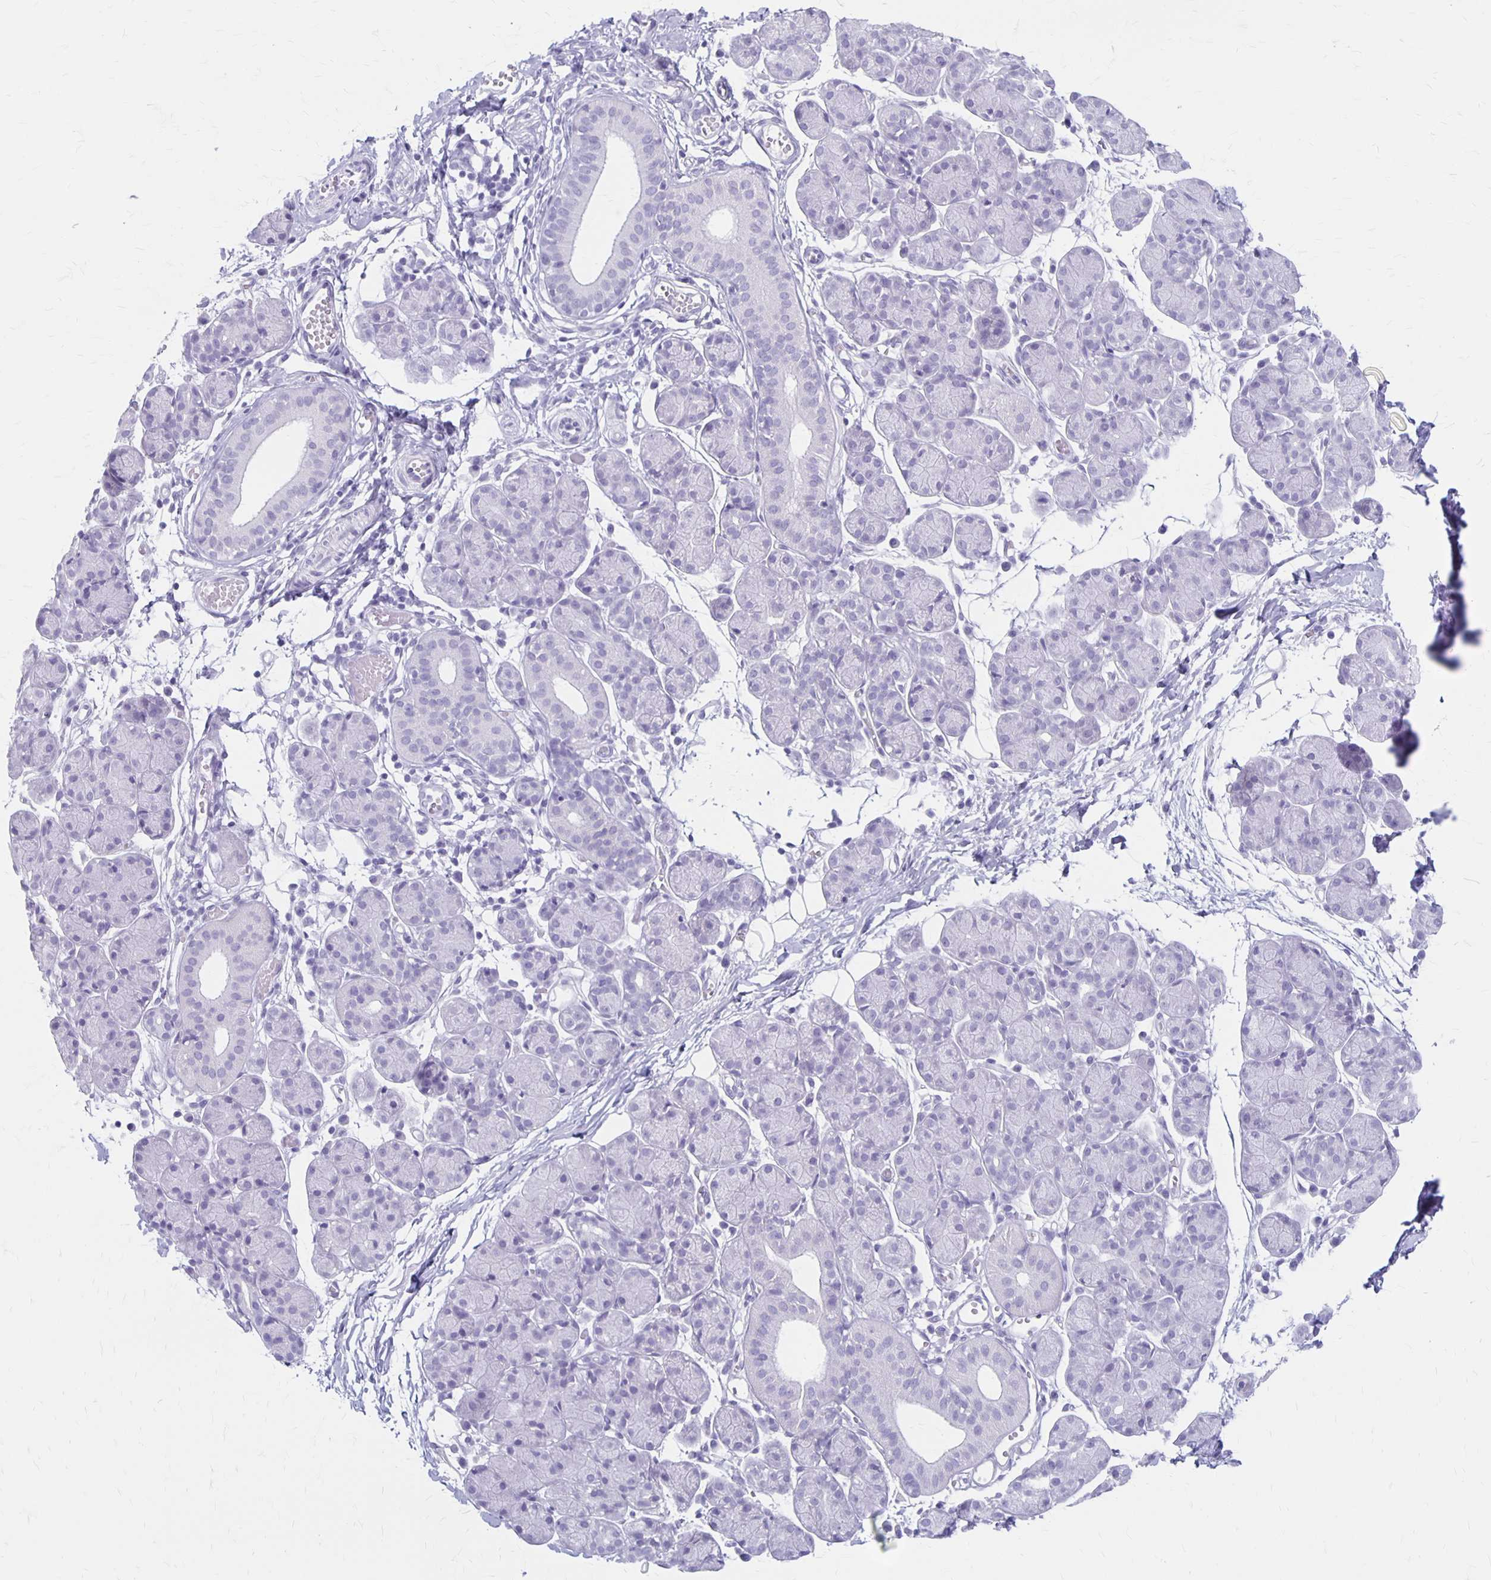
{"staining": {"intensity": "negative", "quantity": "none", "location": "none"}, "tissue": "salivary gland", "cell_type": "Glandular cells", "image_type": "normal", "snomed": [{"axis": "morphology", "description": "Normal tissue, NOS"}, {"axis": "morphology", "description": "Inflammation, NOS"}, {"axis": "topography", "description": "Lymph node"}, {"axis": "topography", "description": "Salivary gland"}], "caption": "Immunohistochemistry (IHC) photomicrograph of benign salivary gland: salivary gland stained with DAB reveals no significant protein positivity in glandular cells. (DAB (3,3'-diaminobenzidine) immunohistochemistry (IHC) with hematoxylin counter stain).", "gene": "MAGEC2", "patient": {"sex": "male", "age": 3}}